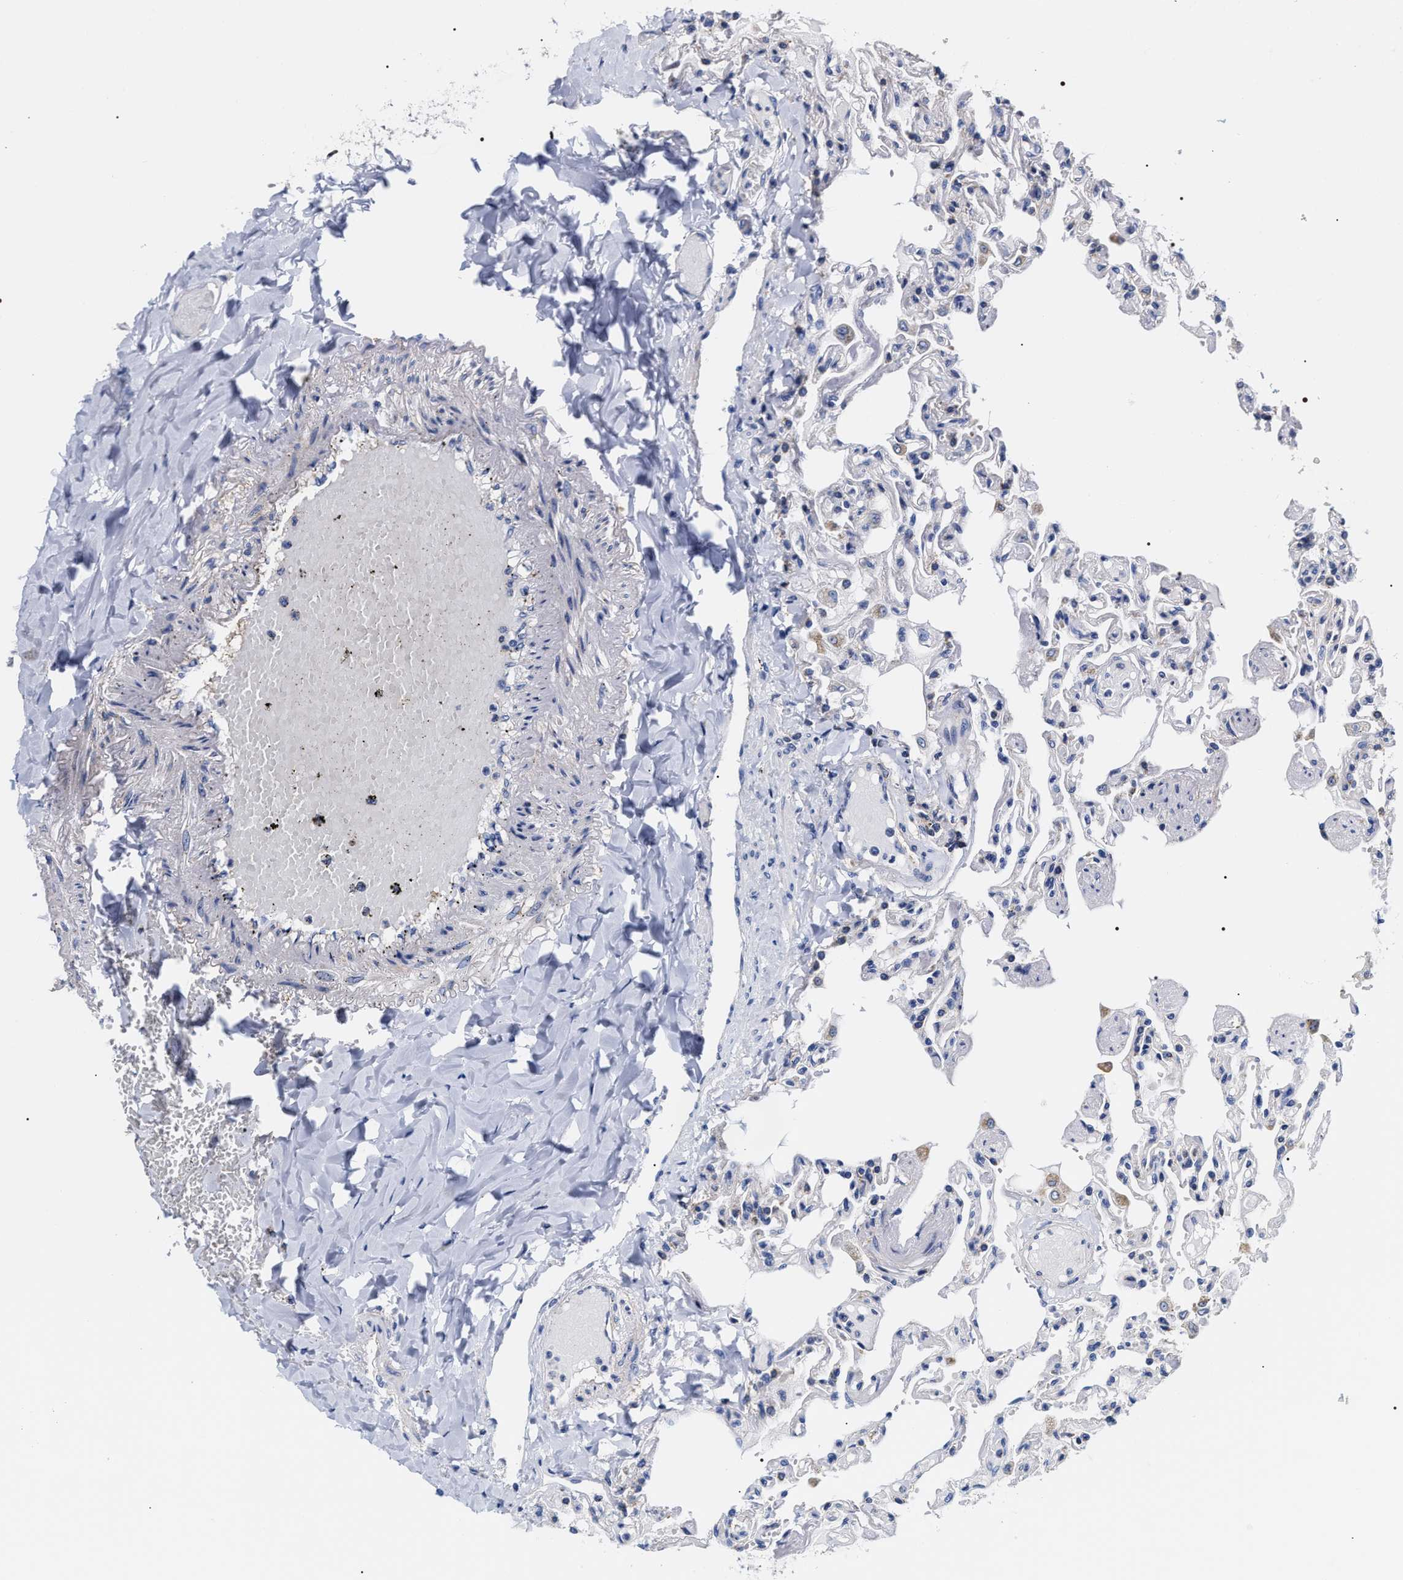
{"staining": {"intensity": "negative", "quantity": "none", "location": "none"}, "tissue": "lung", "cell_type": "Alveolar cells", "image_type": "normal", "snomed": [{"axis": "morphology", "description": "Normal tissue, NOS"}, {"axis": "topography", "description": "Lung"}], "caption": "Immunohistochemistry (IHC) of unremarkable human lung displays no expression in alveolar cells. The staining was performed using DAB to visualize the protein expression in brown, while the nuclei were stained in blue with hematoxylin (Magnification: 20x).", "gene": "COG5", "patient": {"sex": "male", "age": 21}}